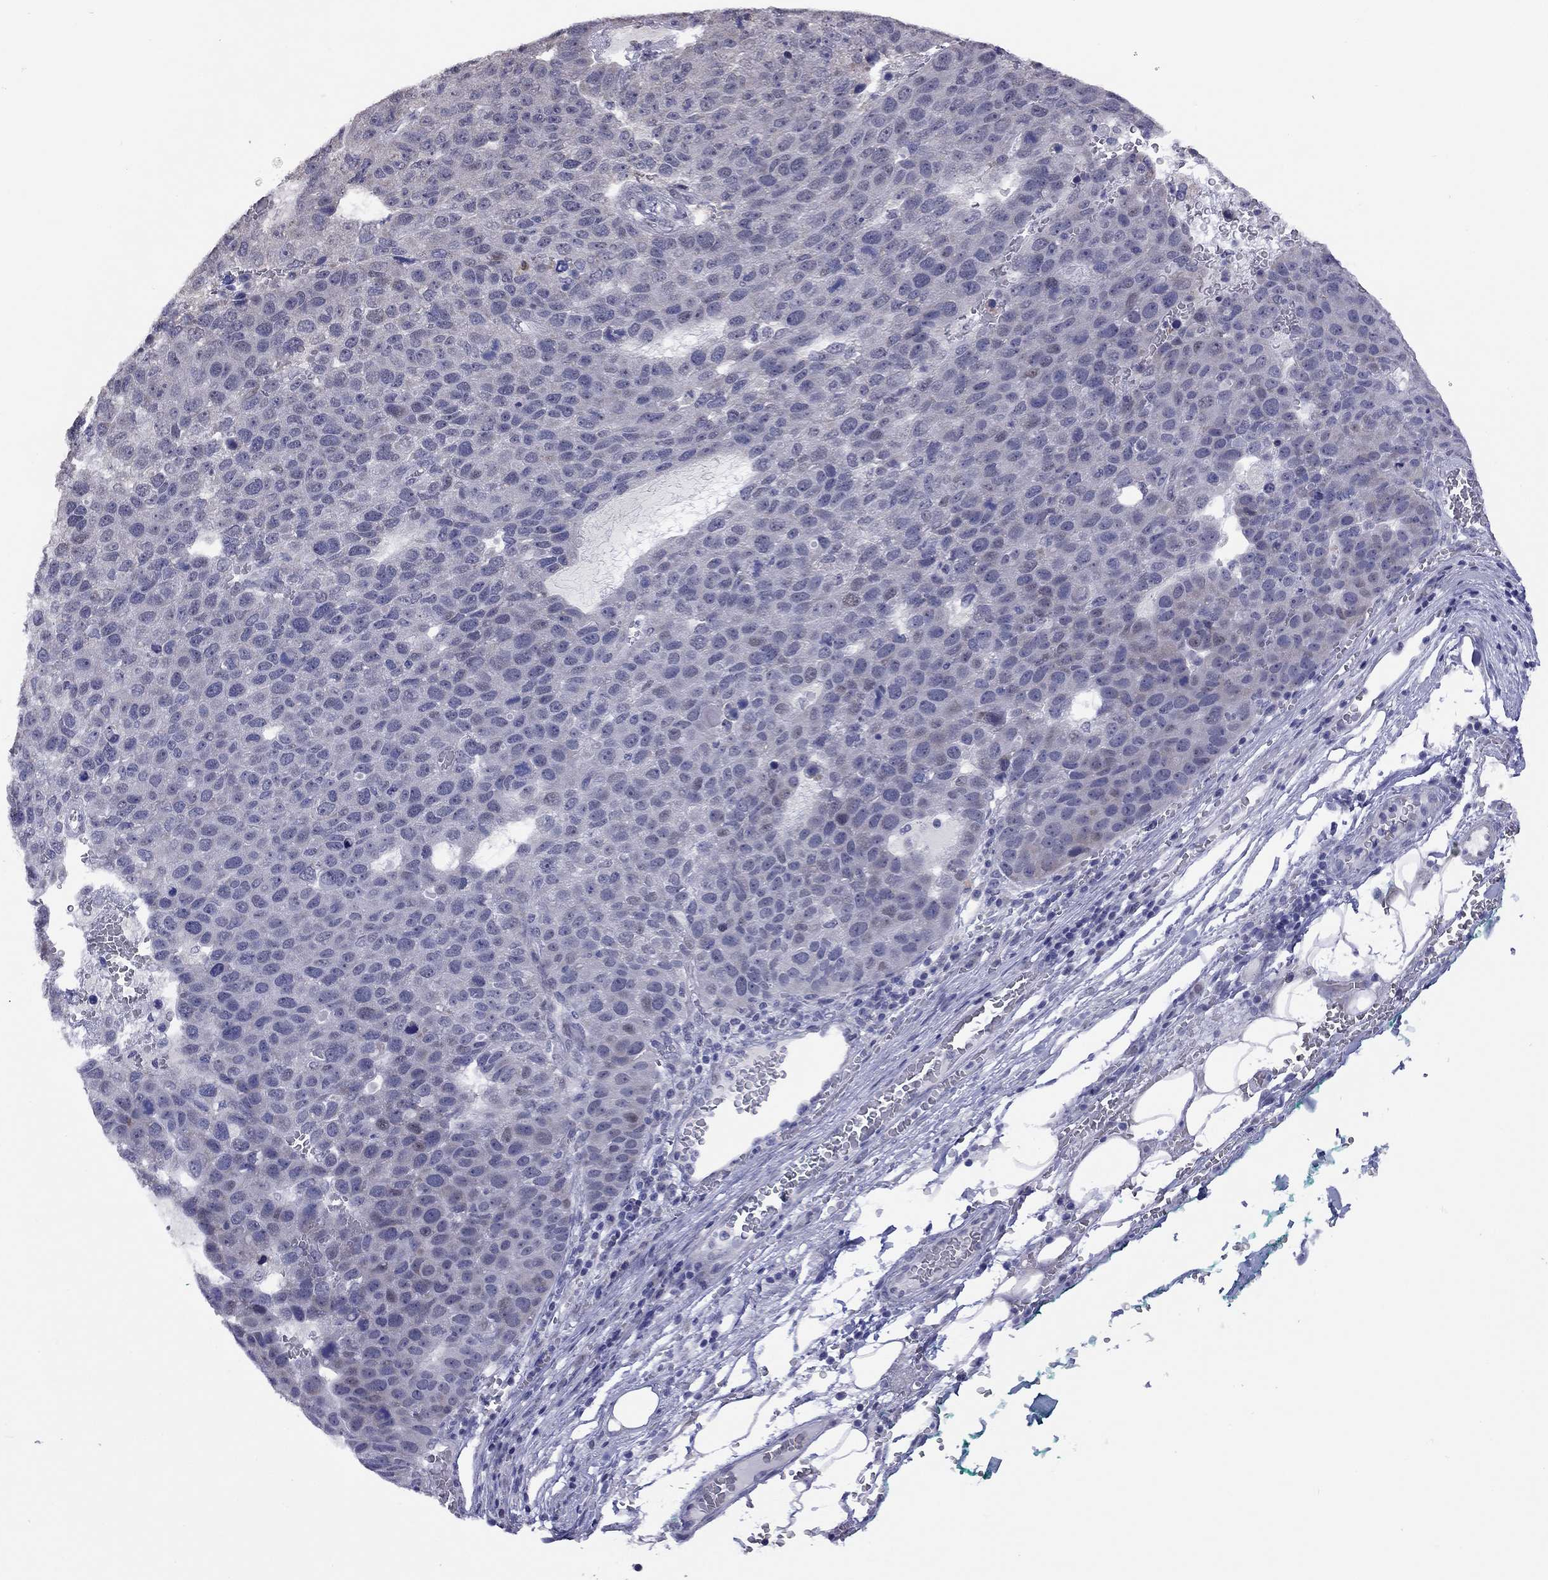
{"staining": {"intensity": "negative", "quantity": "none", "location": "none"}, "tissue": "pancreatic cancer", "cell_type": "Tumor cells", "image_type": "cancer", "snomed": [{"axis": "morphology", "description": "Adenocarcinoma, NOS"}, {"axis": "topography", "description": "Pancreas"}], "caption": "Protein analysis of pancreatic cancer displays no significant positivity in tumor cells. (DAB immunohistochemistry with hematoxylin counter stain).", "gene": "HES5", "patient": {"sex": "female", "age": 61}}